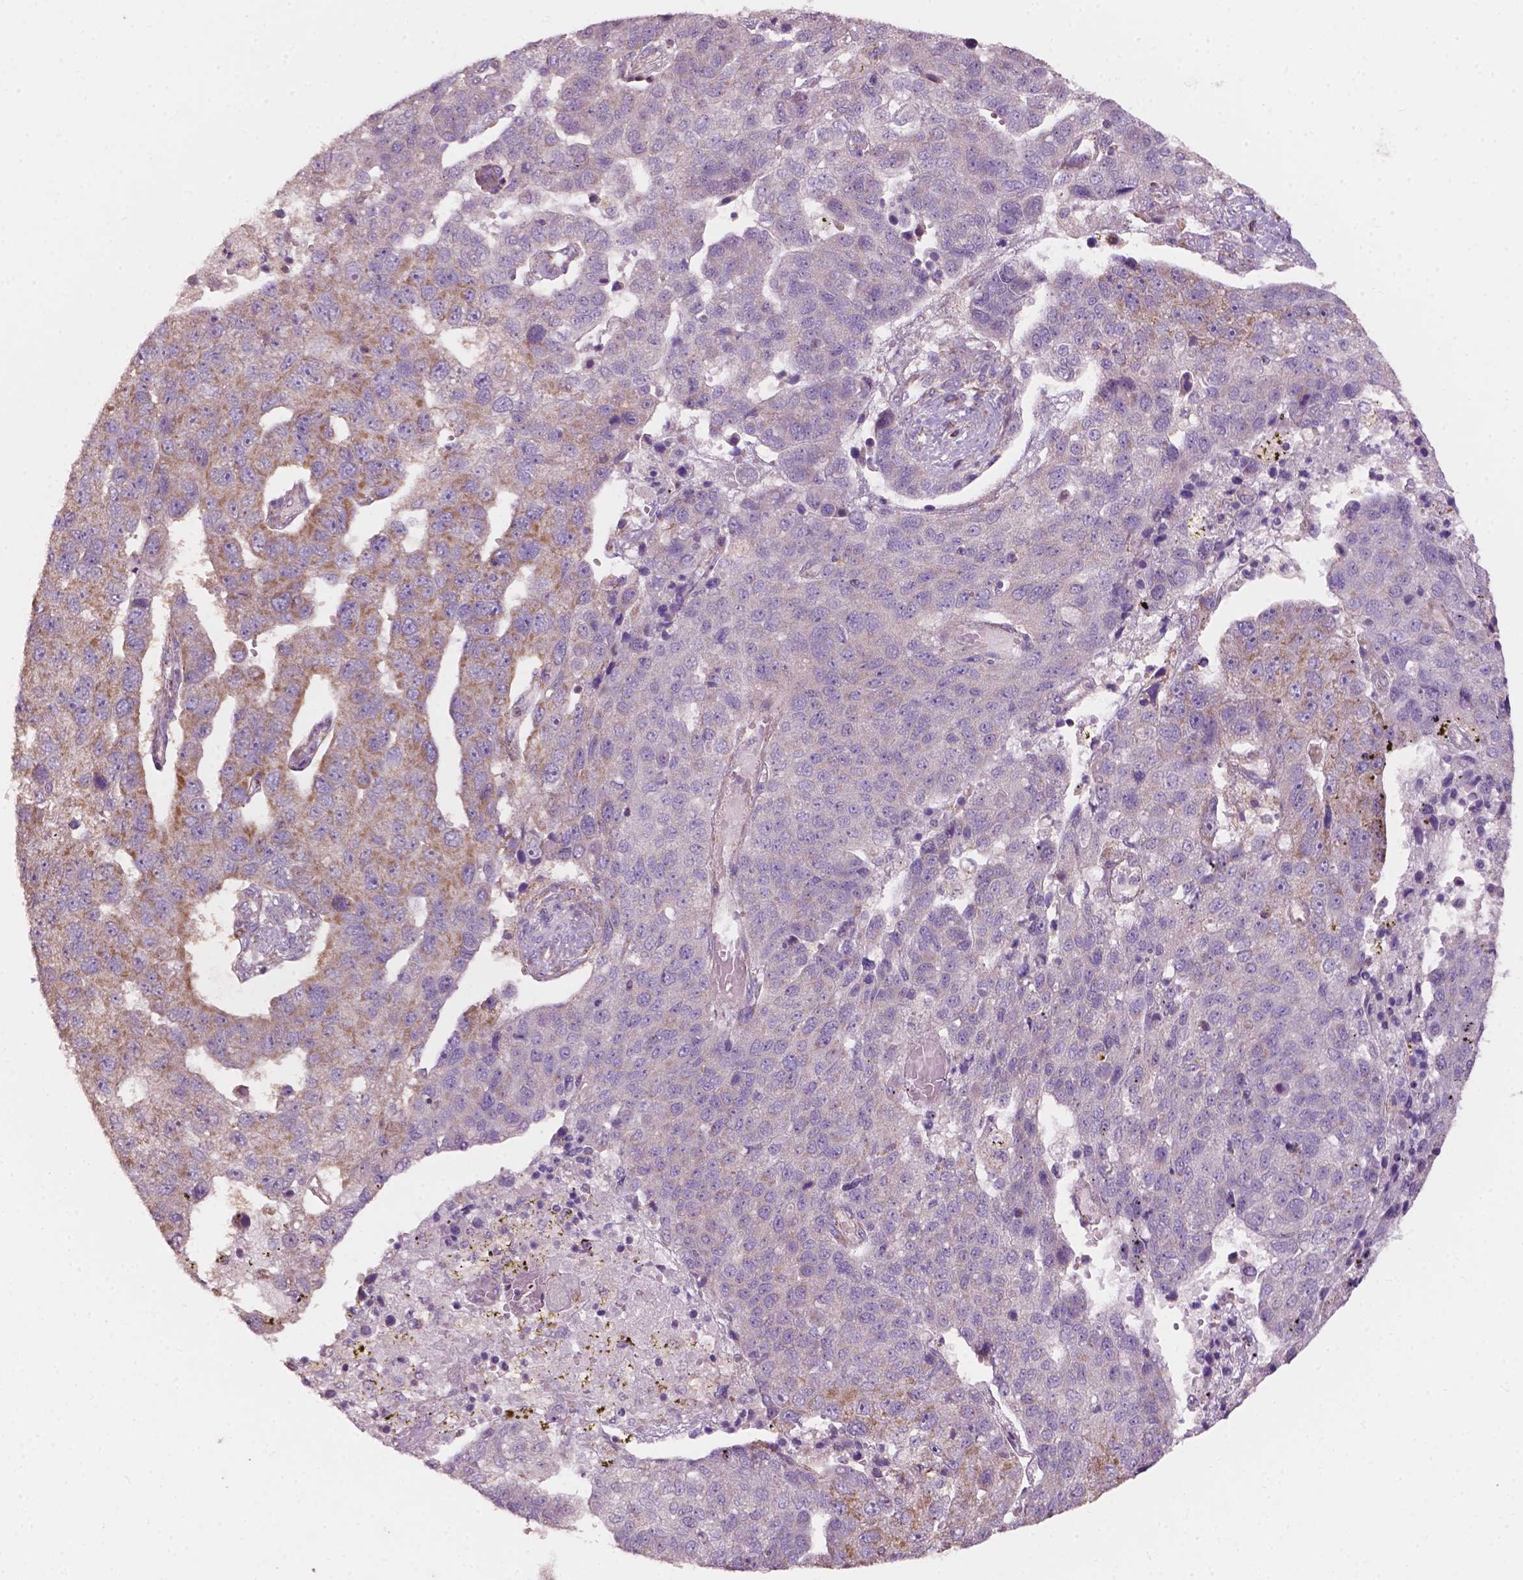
{"staining": {"intensity": "weak", "quantity": "25%-75%", "location": "cytoplasmic/membranous"}, "tissue": "pancreatic cancer", "cell_type": "Tumor cells", "image_type": "cancer", "snomed": [{"axis": "morphology", "description": "Adenocarcinoma, NOS"}, {"axis": "topography", "description": "Pancreas"}], "caption": "The micrograph demonstrates immunohistochemical staining of pancreatic cancer (adenocarcinoma). There is weak cytoplasmic/membranous staining is identified in approximately 25%-75% of tumor cells.", "gene": "NDUFA10", "patient": {"sex": "female", "age": 61}}